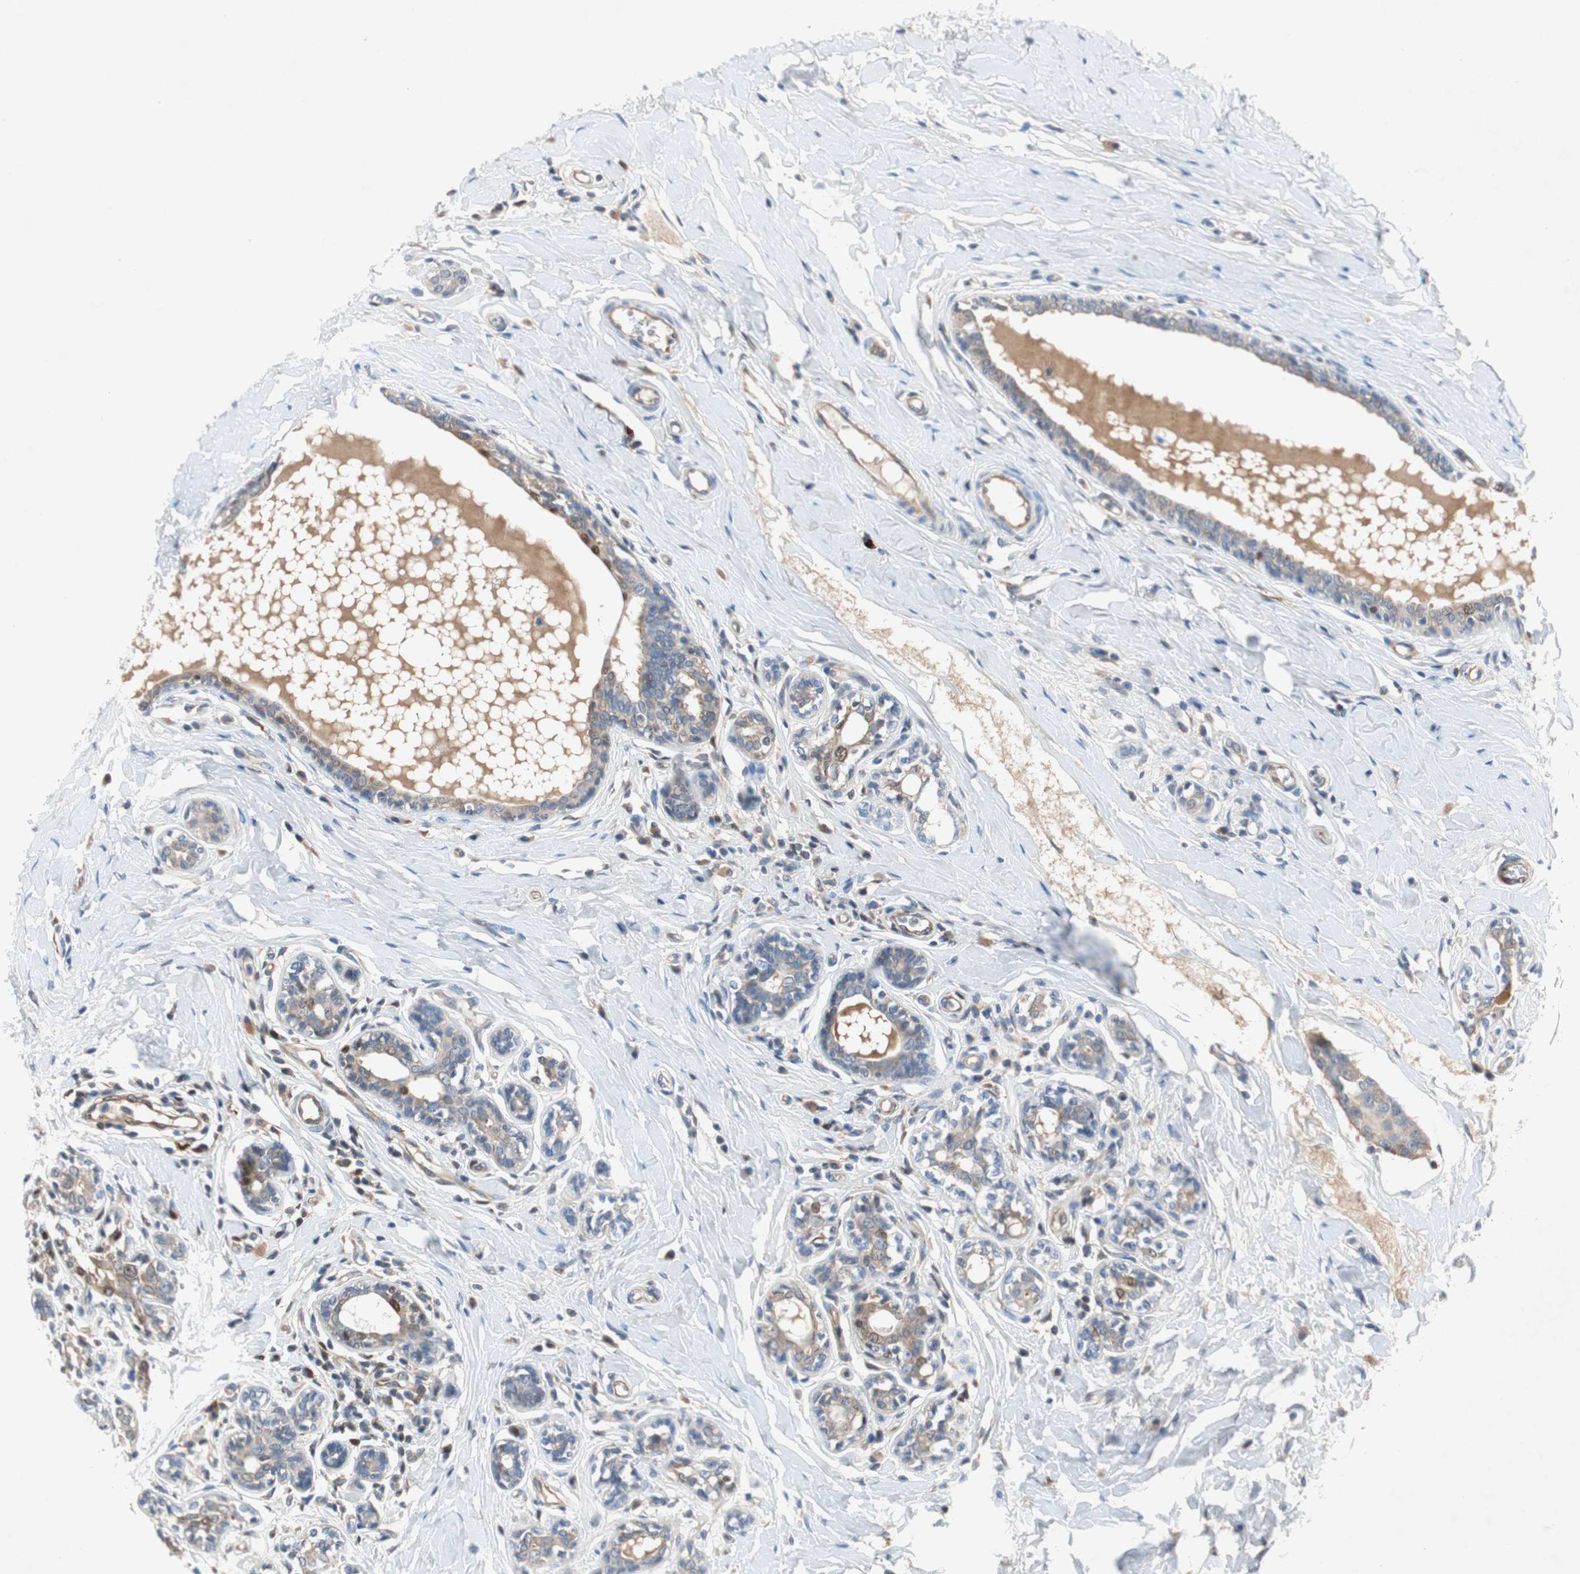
{"staining": {"intensity": "weak", "quantity": "25%-75%", "location": "cytoplasmic/membranous"}, "tissue": "breast cancer", "cell_type": "Tumor cells", "image_type": "cancer", "snomed": [{"axis": "morphology", "description": "Normal tissue, NOS"}, {"axis": "morphology", "description": "Duct carcinoma"}, {"axis": "topography", "description": "Breast"}], "caption": "Immunohistochemistry of human breast cancer (invasive ductal carcinoma) exhibits low levels of weak cytoplasmic/membranous positivity in approximately 25%-75% of tumor cells.", "gene": "RELB", "patient": {"sex": "female", "age": 40}}